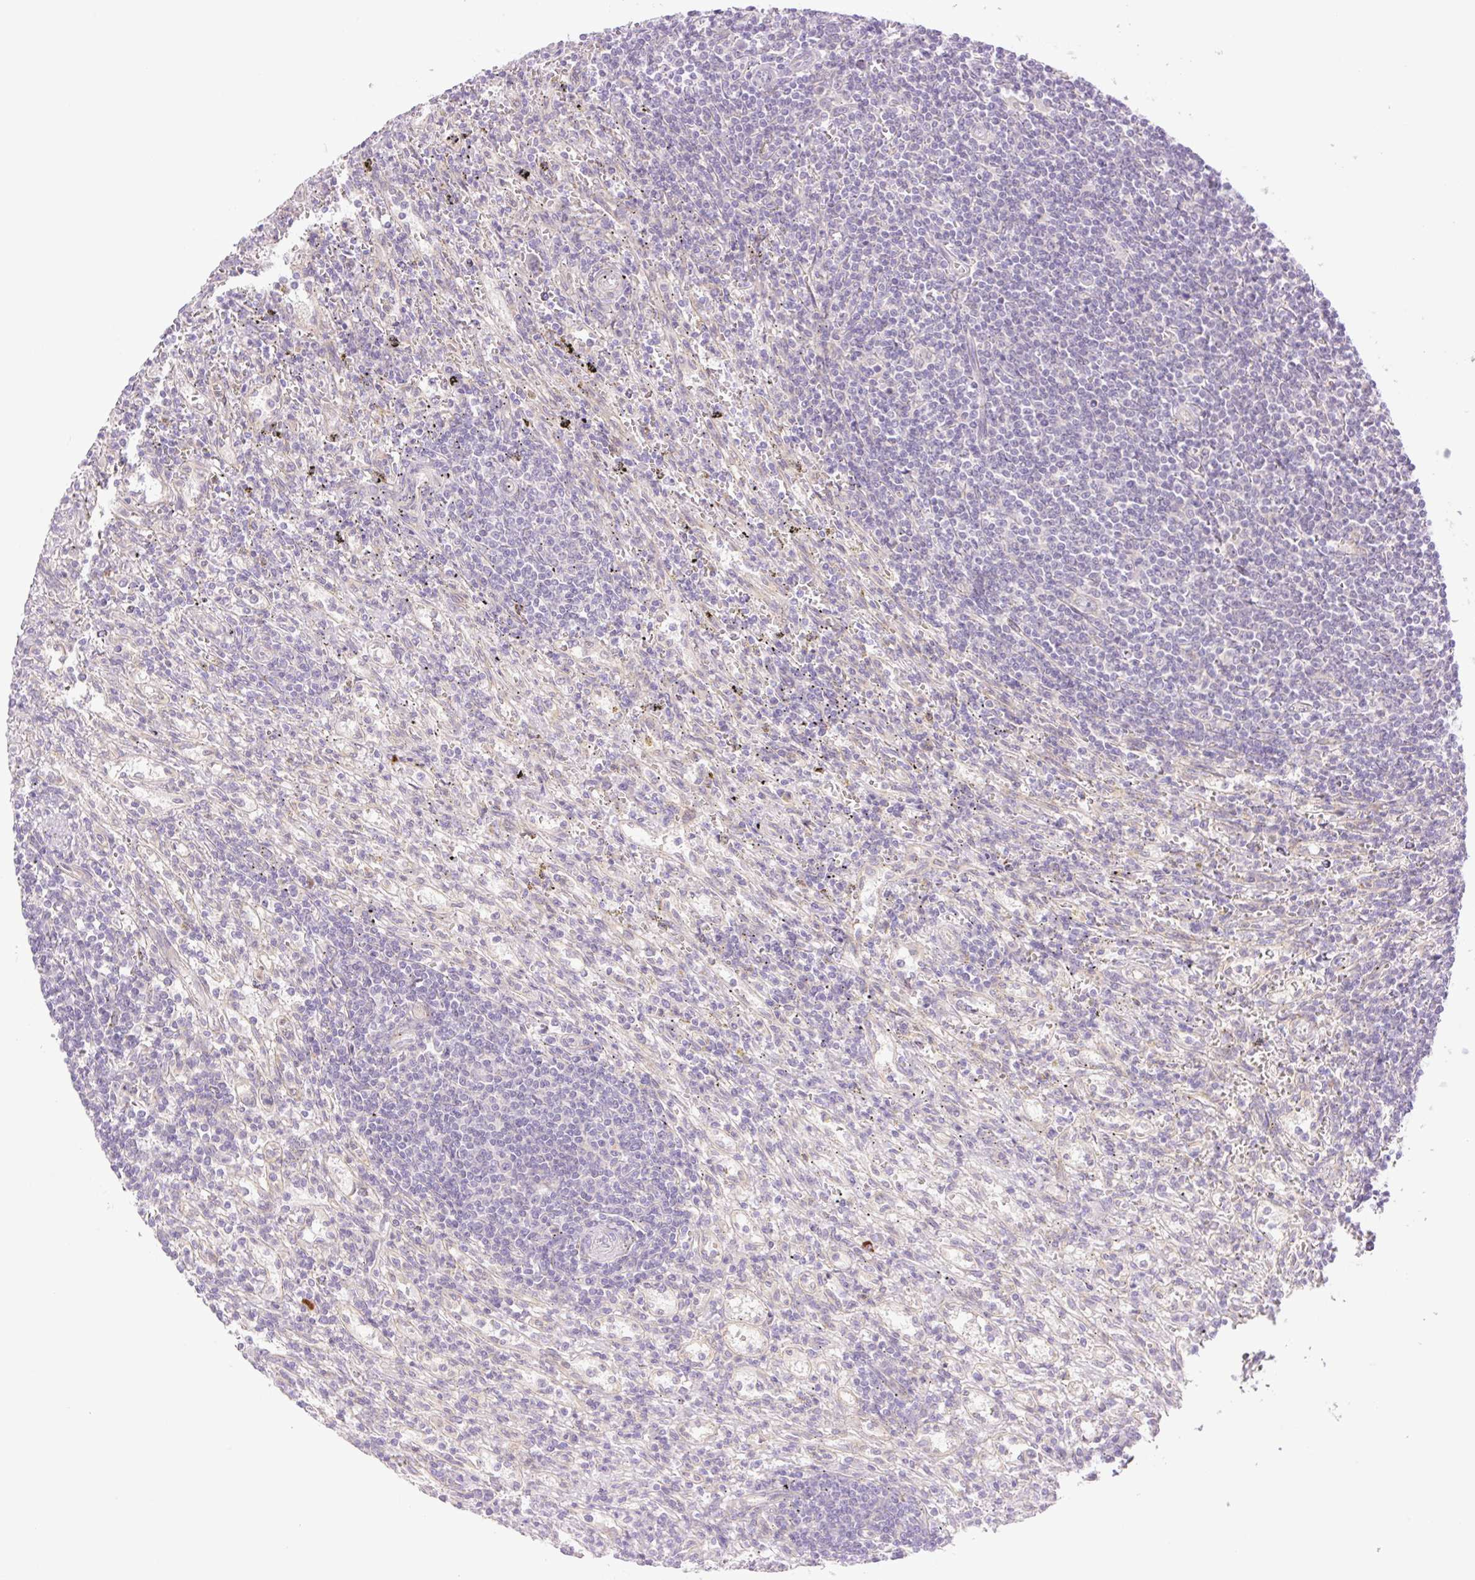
{"staining": {"intensity": "negative", "quantity": "none", "location": "none"}, "tissue": "lymphoma", "cell_type": "Tumor cells", "image_type": "cancer", "snomed": [{"axis": "morphology", "description": "Malignant lymphoma, non-Hodgkin's type, Low grade"}, {"axis": "topography", "description": "Spleen"}], "caption": "This photomicrograph is of low-grade malignant lymphoma, non-Hodgkin's type stained with IHC to label a protein in brown with the nuclei are counter-stained blue. There is no positivity in tumor cells. (Brightfield microscopy of DAB (3,3'-diaminobenzidine) IHC at high magnification).", "gene": "COL5A1", "patient": {"sex": "male", "age": 76}}